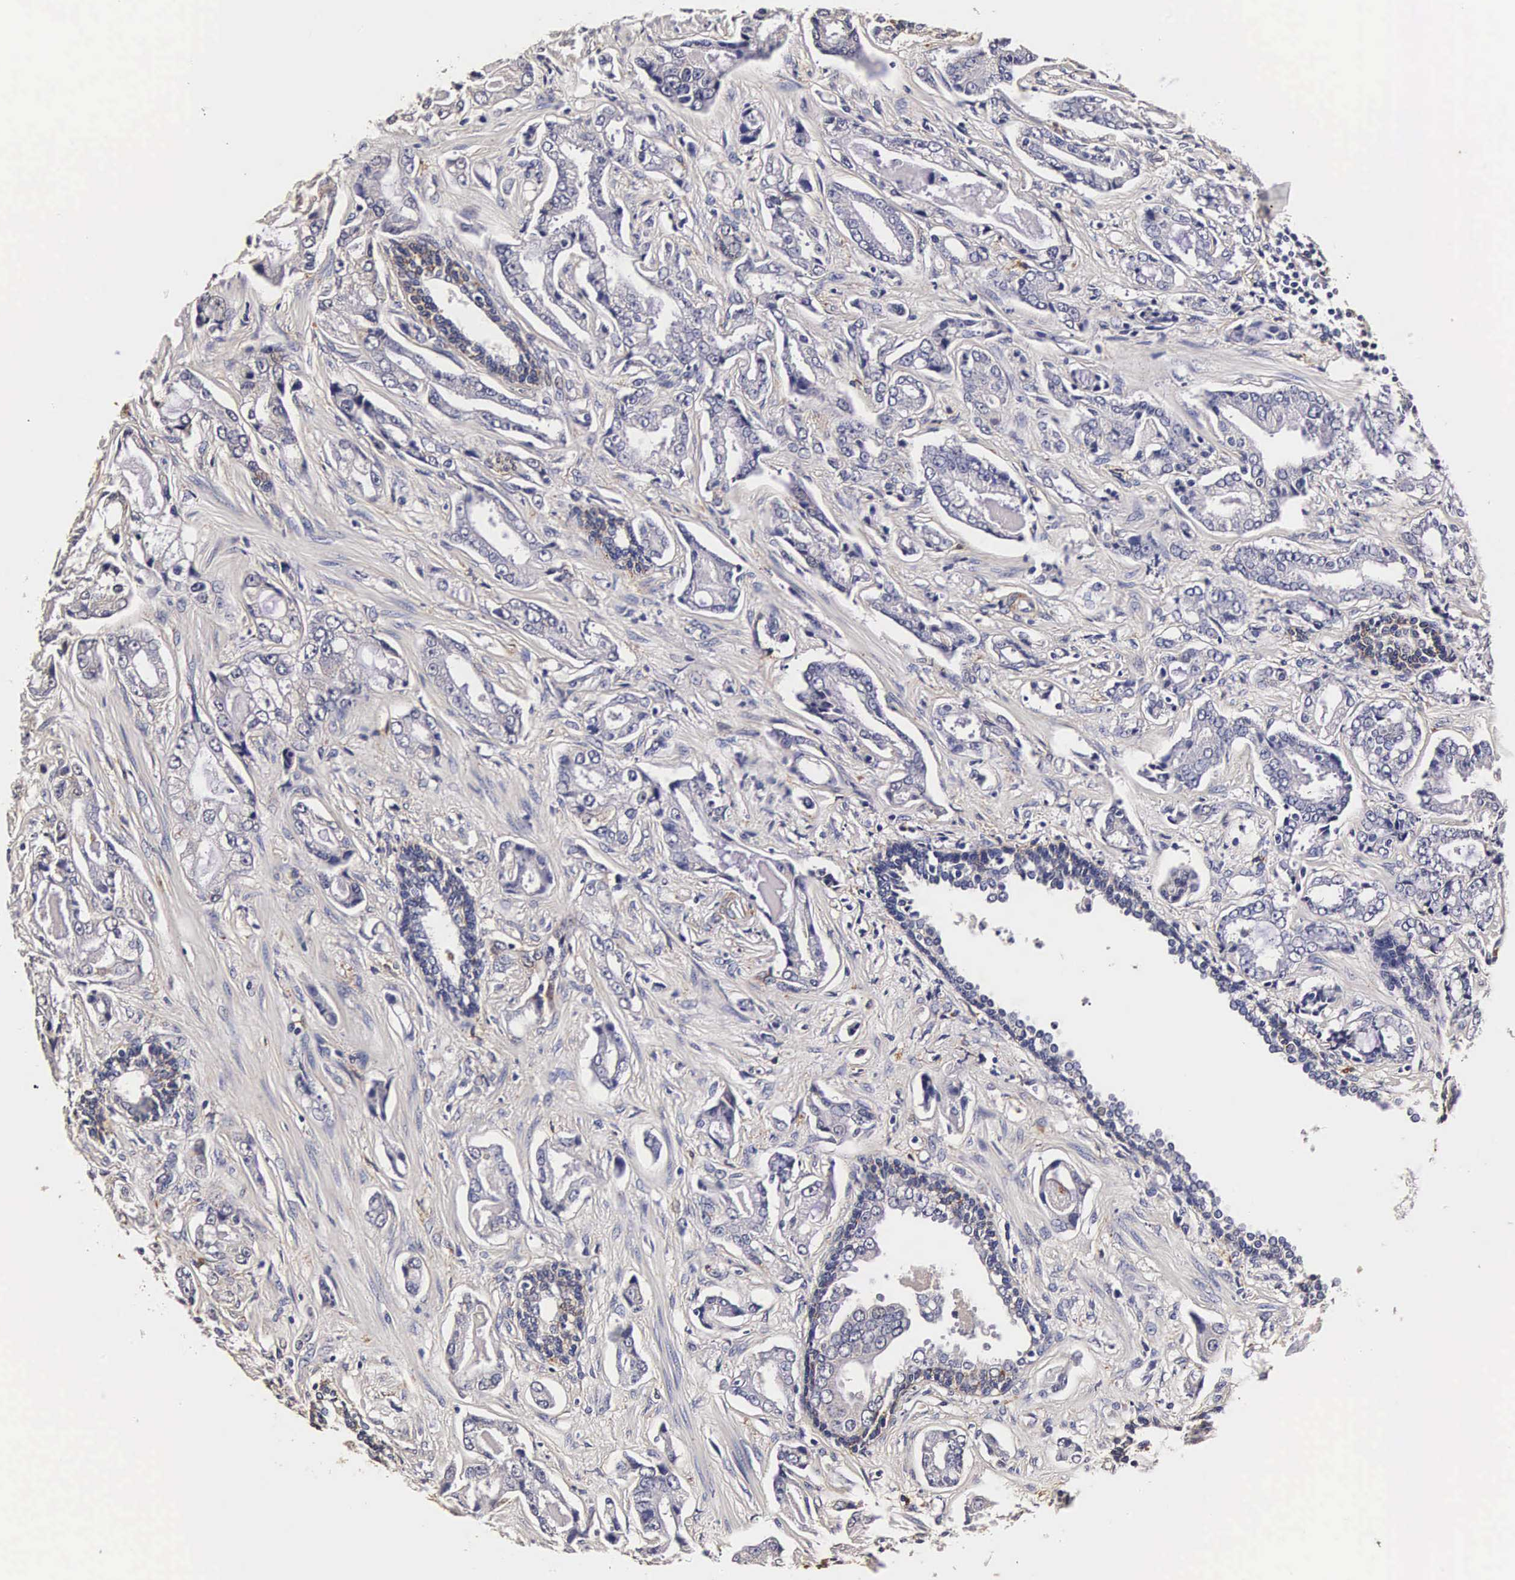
{"staining": {"intensity": "negative", "quantity": "none", "location": "none"}, "tissue": "prostate cancer", "cell_type": "Tumor cells", "image_type": "cancer", "snomed": [{"axis": "morphology", "description": "Adenocarcinoma, Low grade"}, {"axis": "topography", "description": "Prostate"}], "caption": "This is an IHC photomicrograph of human prostate adenocarcinoma (low-grade). There is no positivity in tumor cells.", "gene": "CTSB", "patient": {"sex": "male", "age": 65}}